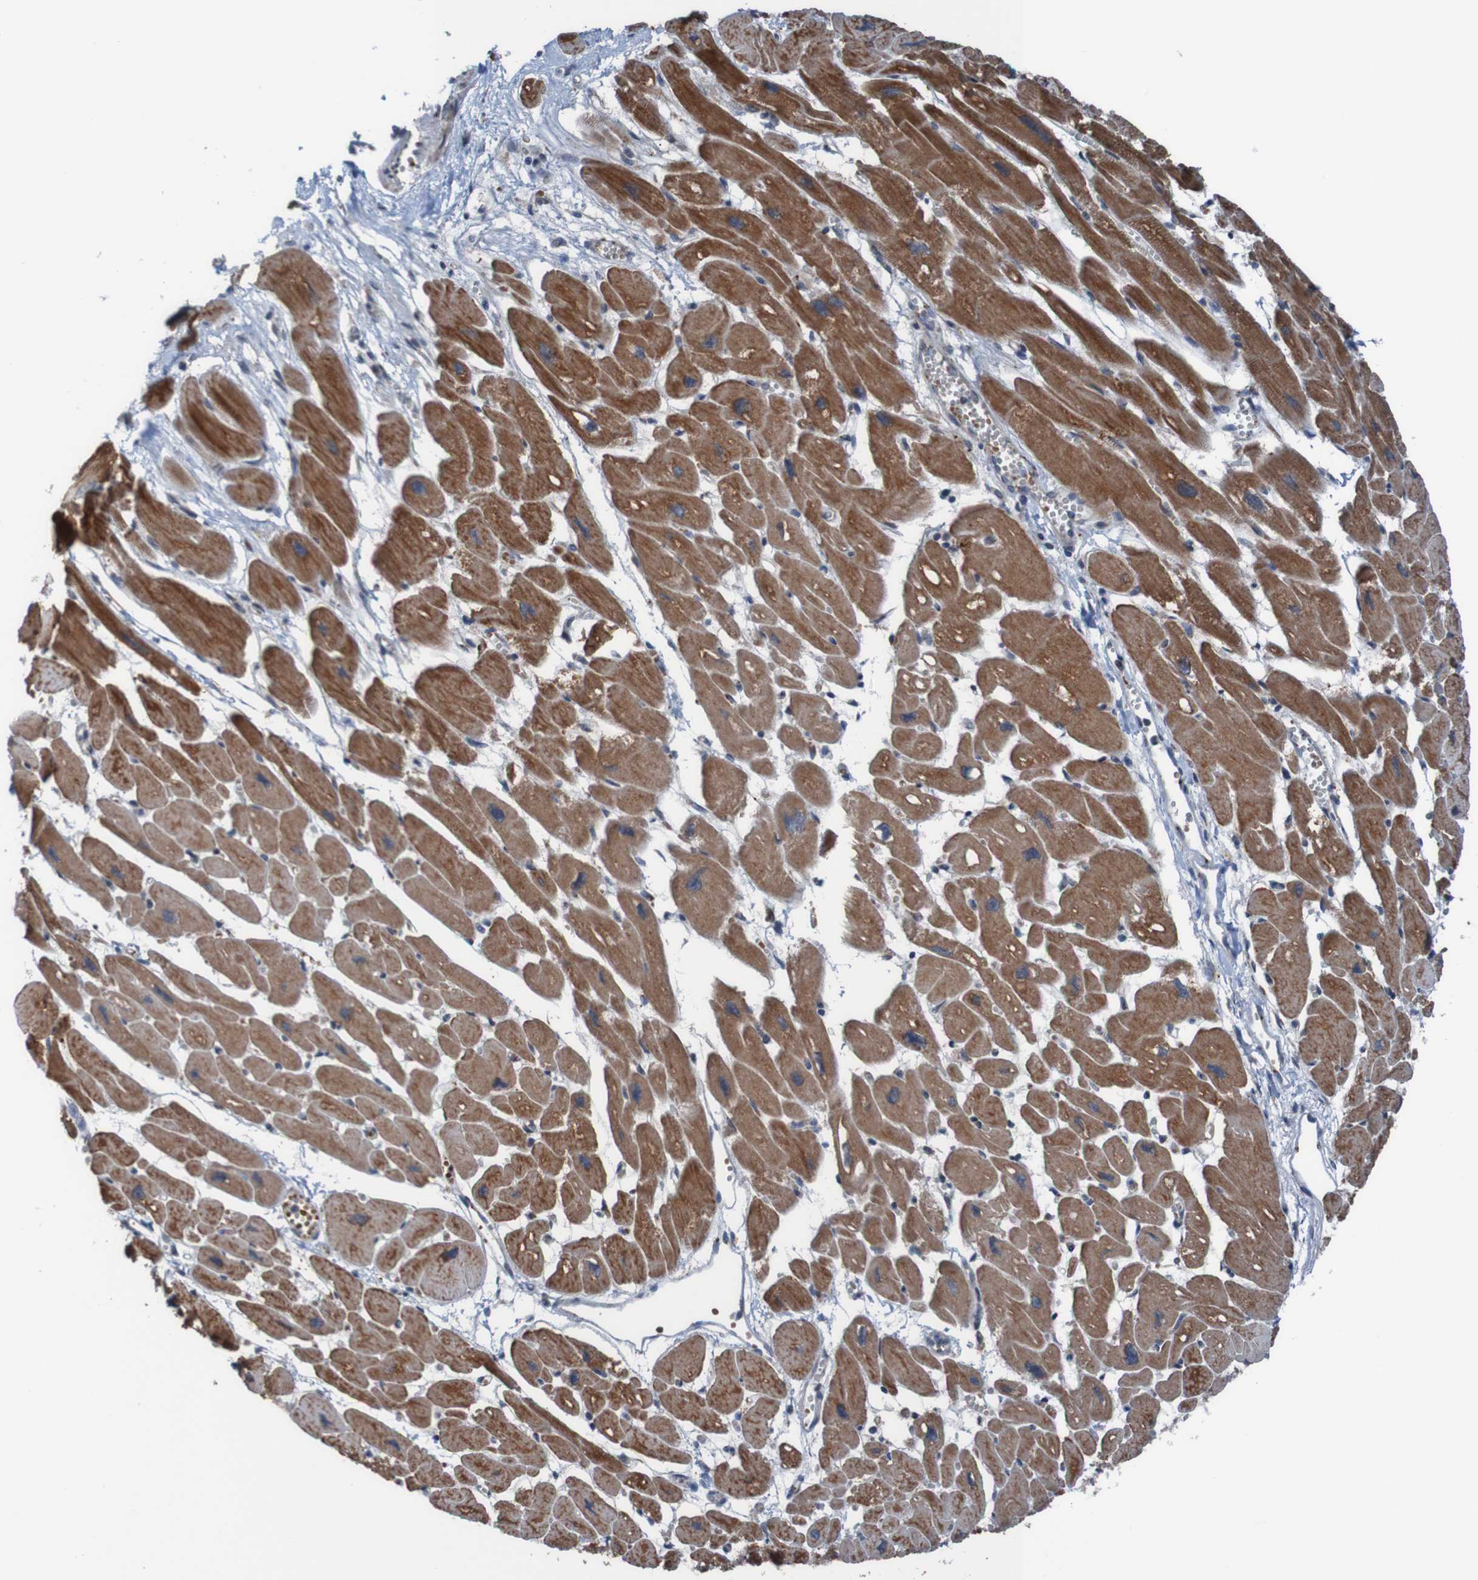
{"staining": {"intensity": "strong", "quantity": "25%-75%", "location": "cytoplasmic/membranous"}, "tissue": "heart muscle", "cell_type": "Cardiomyocytes", "image_type": "normal", "snomed": [{"axis": "morphology", "description": "Normal tissue, NOS"}, {"axis": "topography", "description": "Heart"}], "caption": "Brown immunohistochemical staining in normal heart muscle demonstrates strong cytoplasmic/membranous staining in about 25%-75% of cardiomyocytes.", "gene": "UNG", "patient": {"sex": "female", "age": 54}}